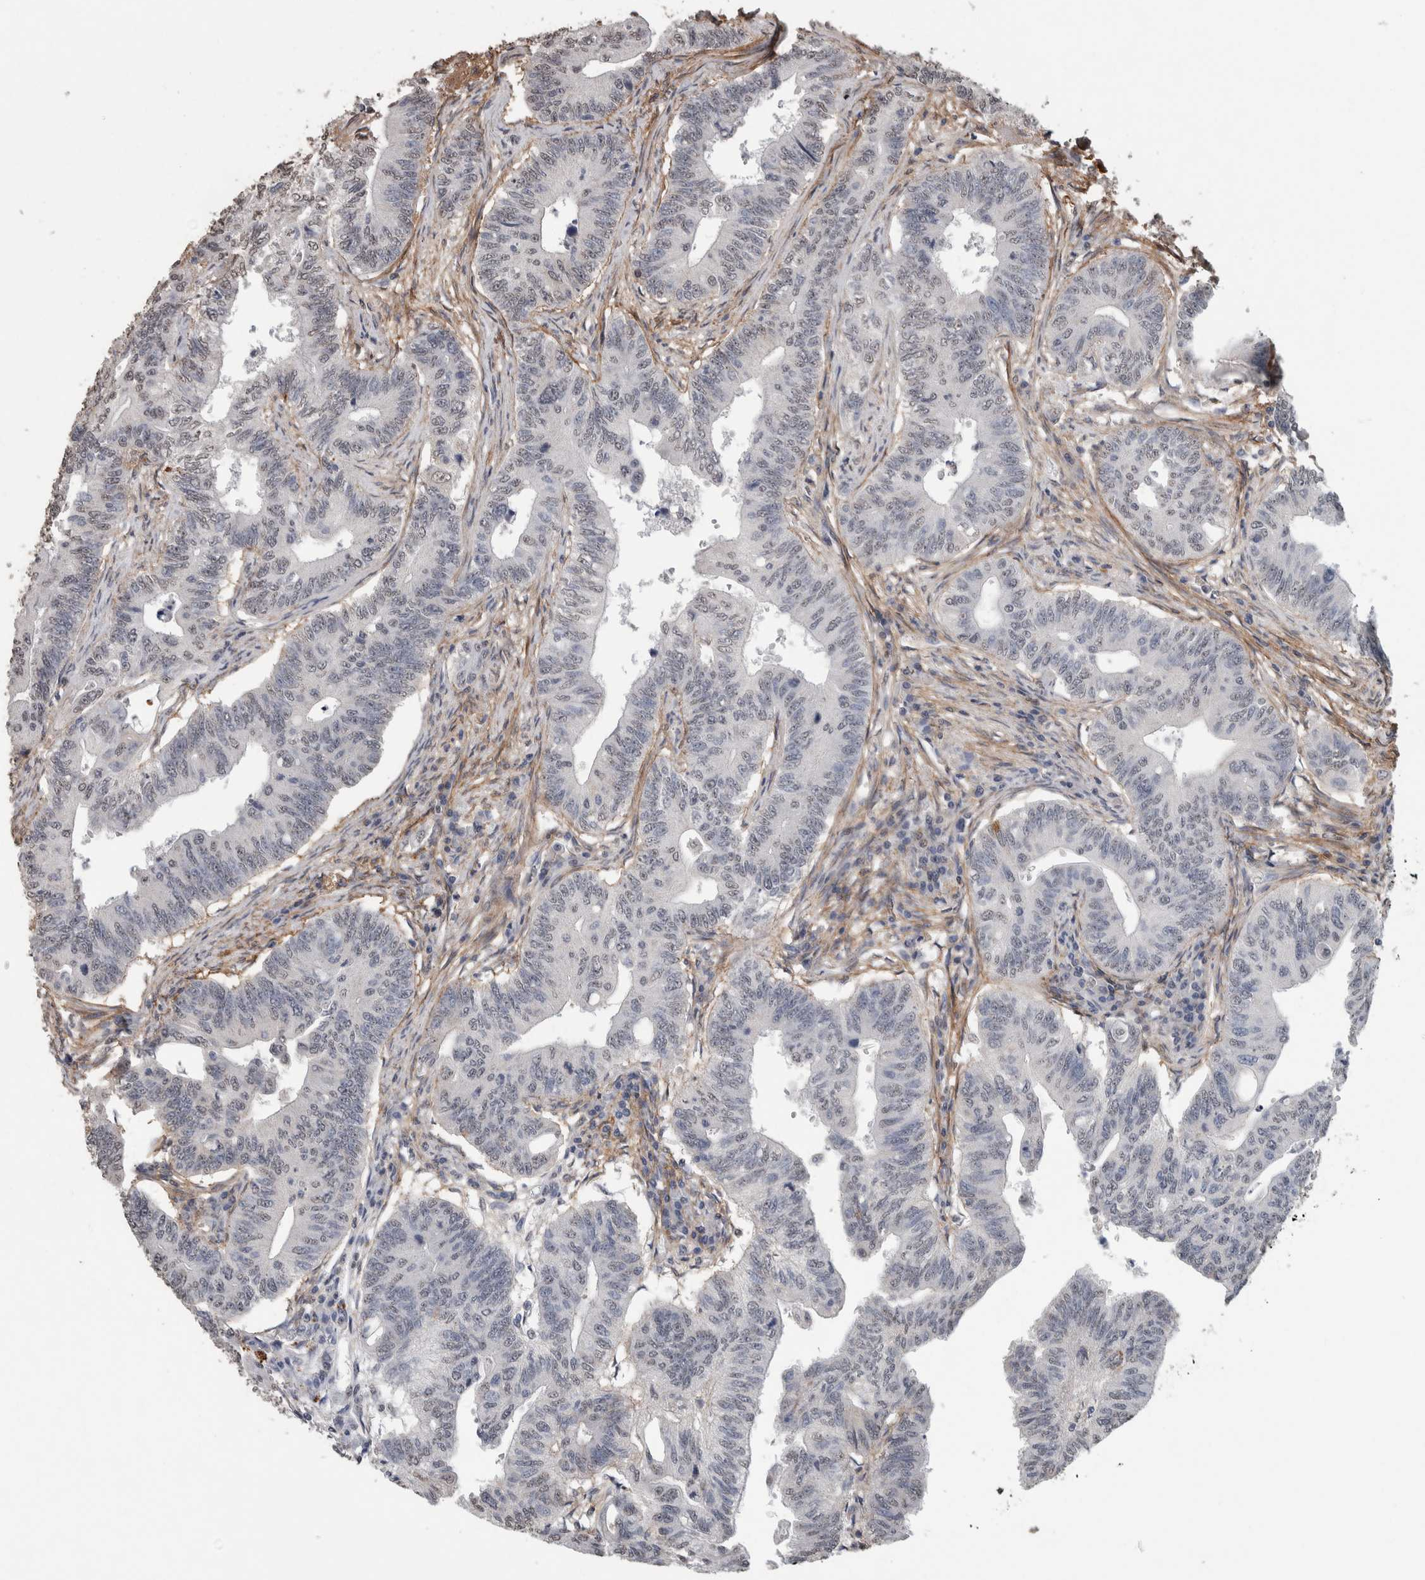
{"staining": {"intensity": "negative", "quantity": "none", "location": "none"}, "tissue": "colorectal cancer", "cell_type": "Tumor cells", "image_type": "cancer", "snomed": [{"axis": "morphology", "description": "Adenoma, NOS"}, {"axis": "morphology", "description": "Adenocarcinoma, NOS"}, {"axis": "topography", "description": "Colon"}], "caption": "Tumor cells show no significant expression in adenocarcinoma (colorectal). (Brightfield microscopy of DAB IHC at high magnification).", "gene": "LTBP1", "patient": {"sex": "male", "age": 79}}